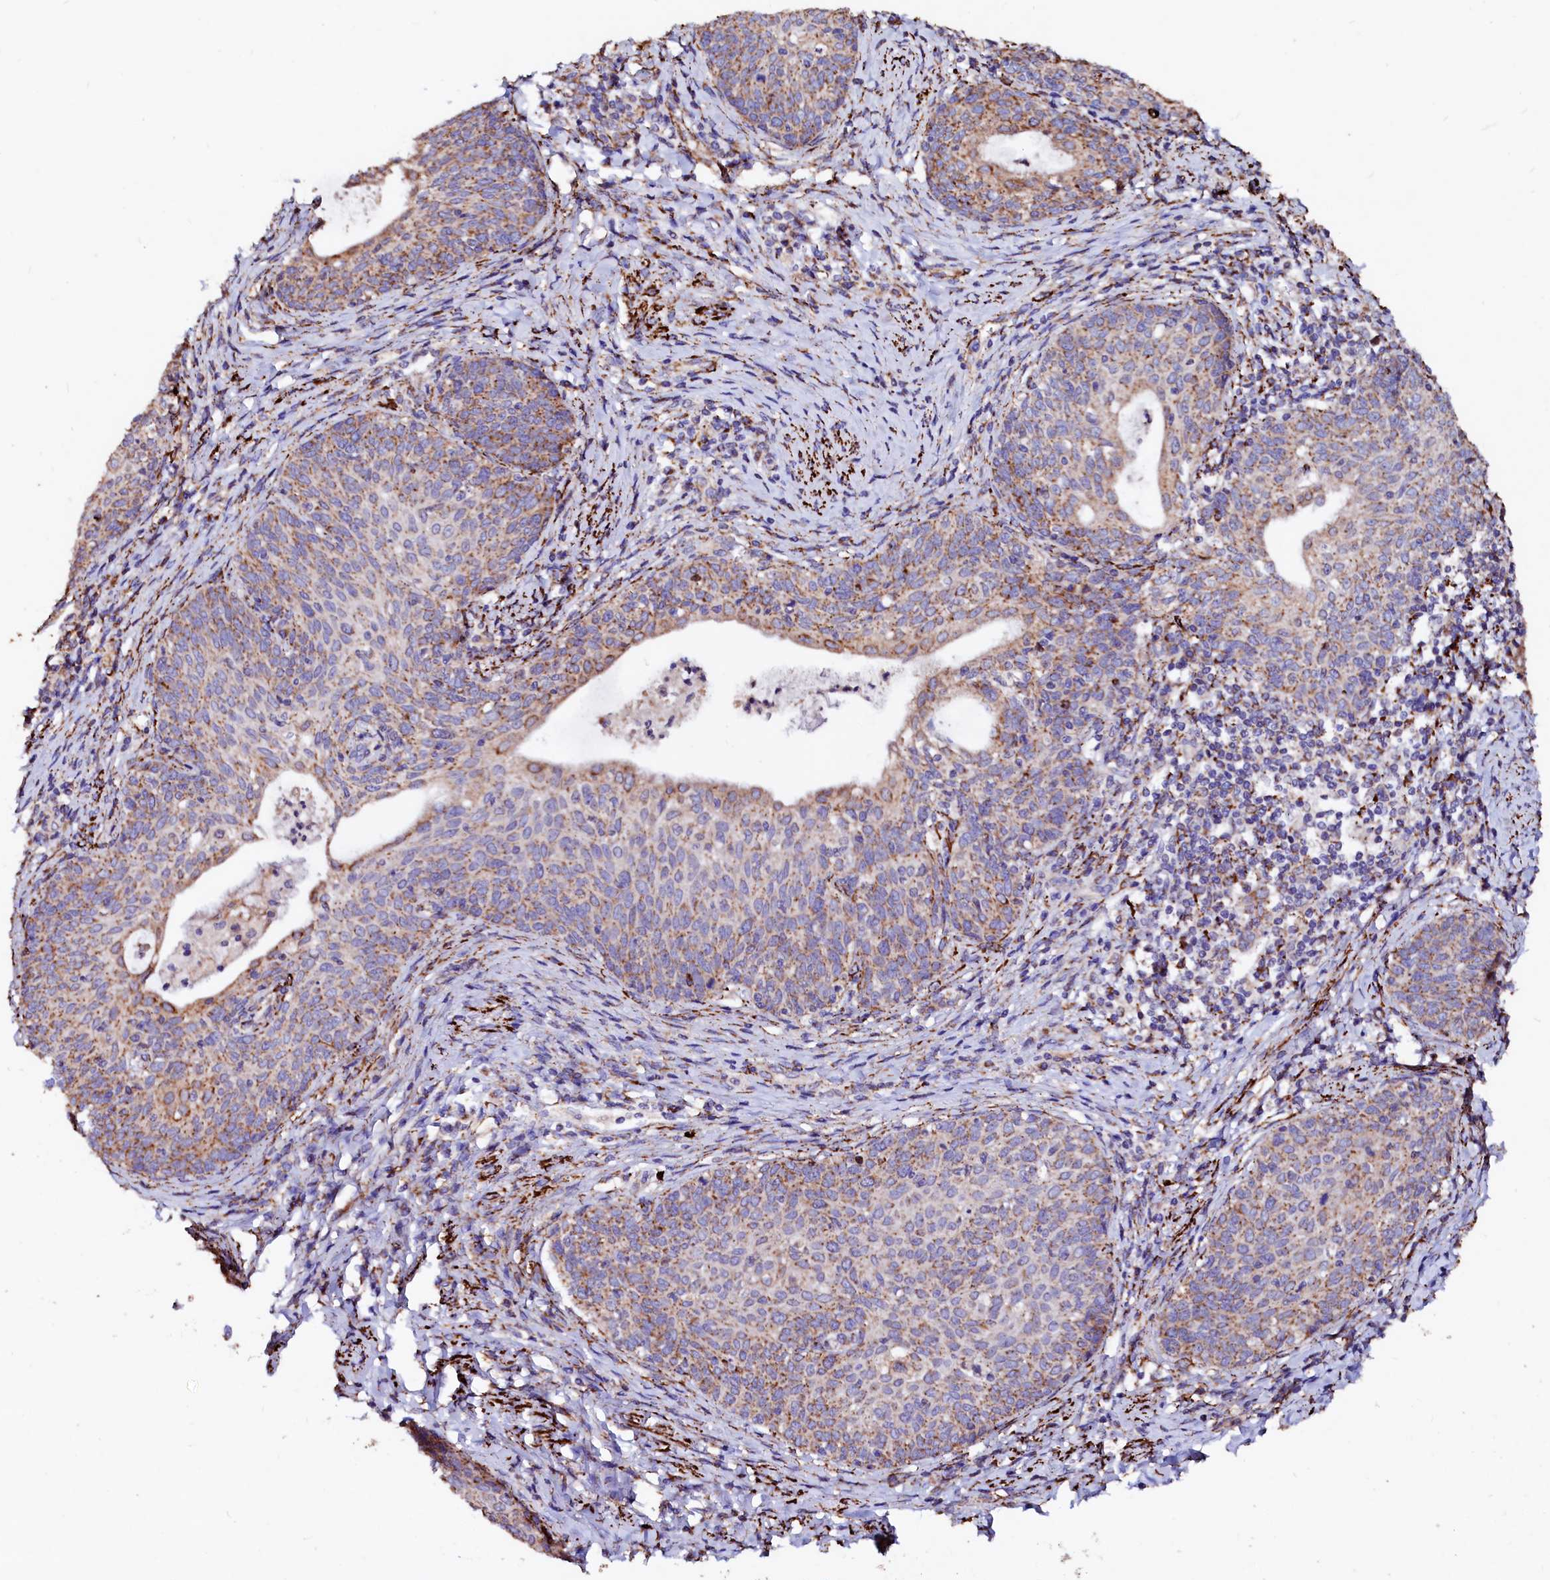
{"staining": {"intensity": "moderate", "quantity": ">75%", "location": "cytoplasmic/membranous"}, "tissue": "cervical cancer", "cell_type": "Tumor cells", "image_type": "cancer", "snomed": [{"axis": "morphology", "description": "Squamous cell carcinoma, NOS"}, {"axis": "topography", "description": "Cervix"}], "caption": "A micrograph showing moderate cytoplasmic/membranous positivity in about >75% of tumor cells in cervical cancer, as visualized by brown immunohistochemical staining.", "gene": "MAOB", "patient": {"sex": "female", "age": 52}}